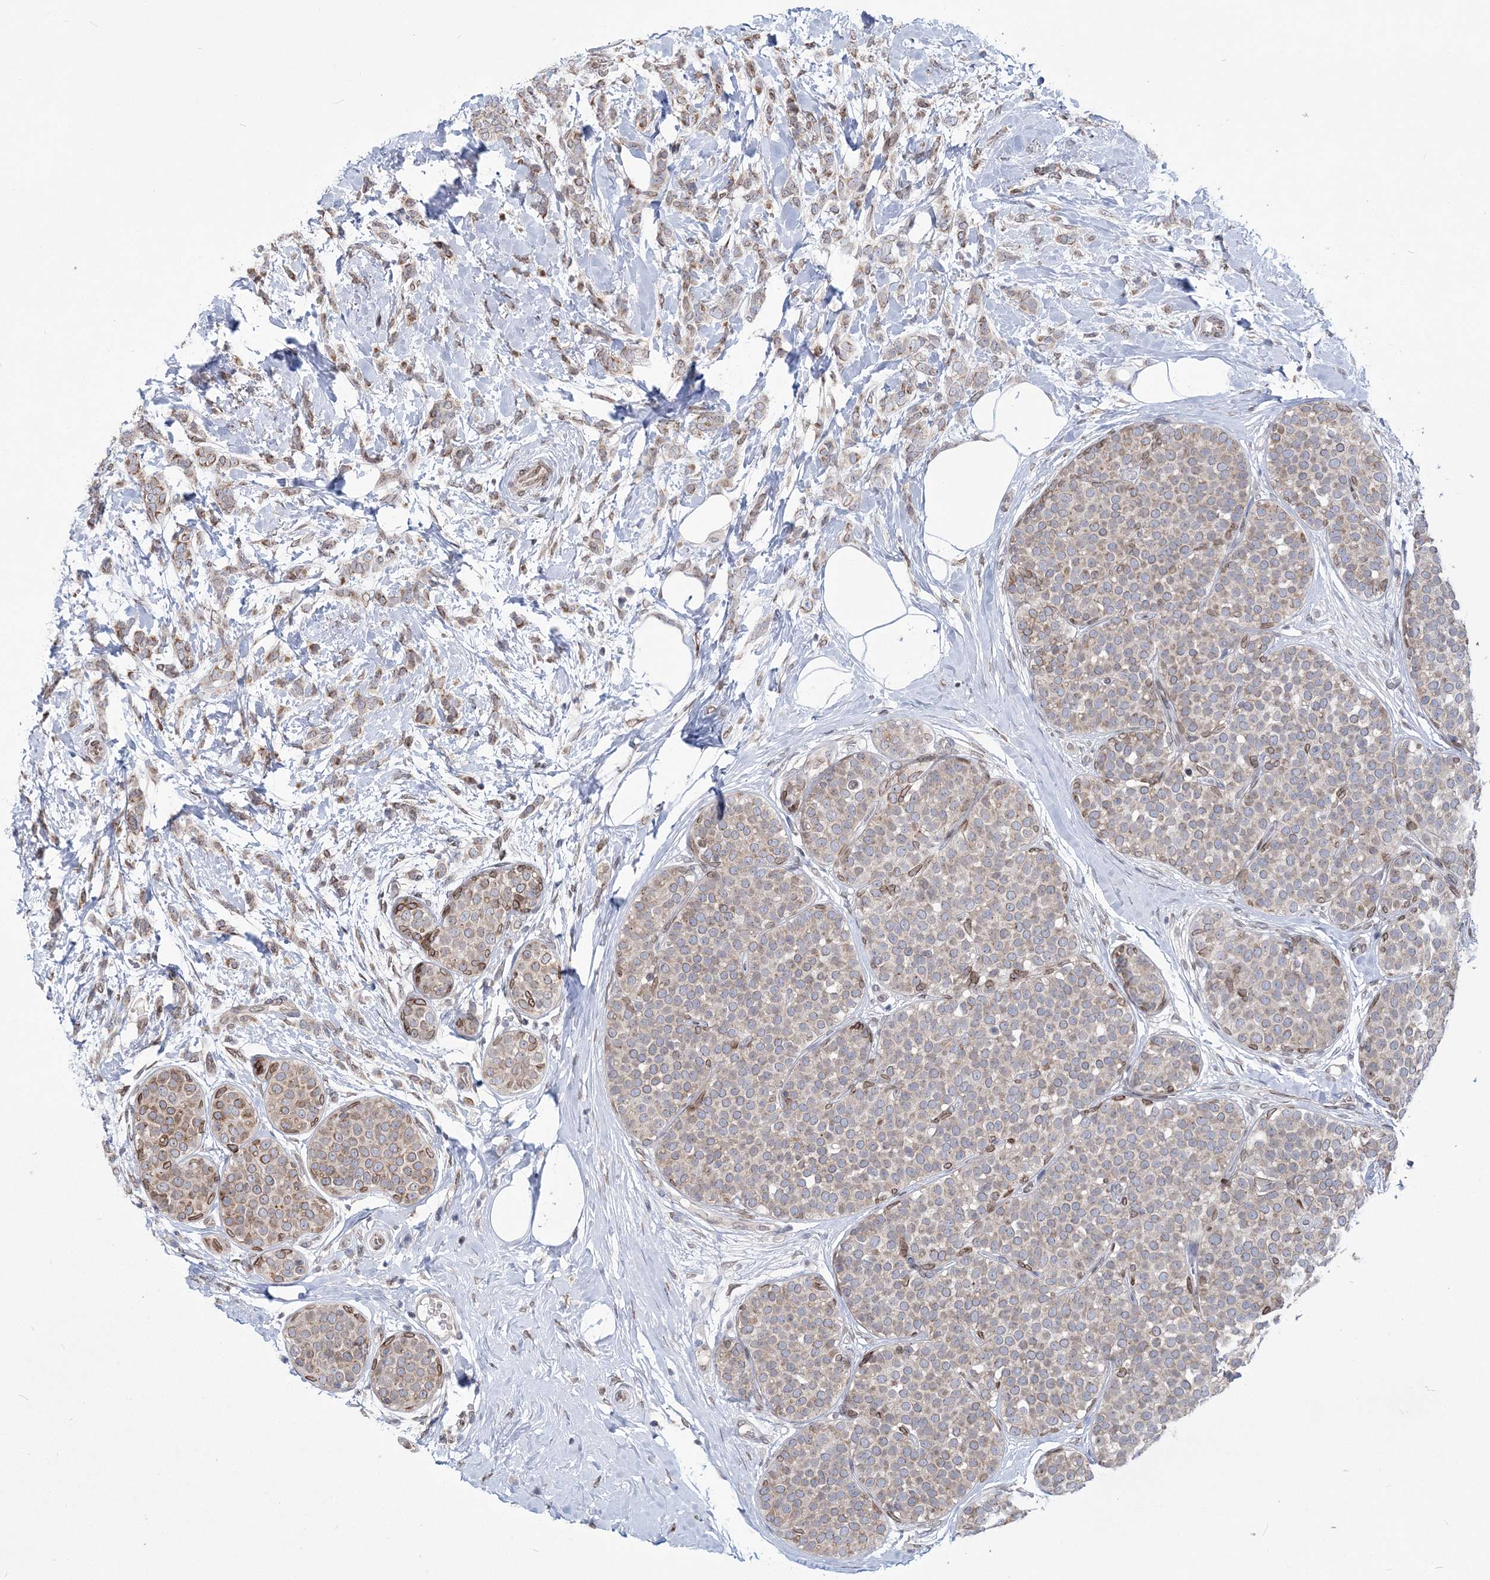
{"staining": {"intensity": "weak", "quantity": ">75%", "location": "cytoplasmic/membranous"}, "tissue": "breast cancer", "cell_type": "Tumor cells", "image_type": "cancer", "snomed": [{"axis": "morphology", "description": "Lobular carcinoma, in situ"}, {"axis": "morphology", "description": "Lobular carcinoma"}, {"axis": "topography", "description": "Breast"}], "caption": "High-magnification brightfield microscopy of breast cancer stained with DAB (3,3'-diaminobenzidine) (brown) and counterstained with hematoxylin (blue). tumor cells exhibit weak cytoplasmic/membranous expression is present in approximately>75% of cells.", "gene": "DNAJC27", "patient": {"sex": "female", "age": 41}}